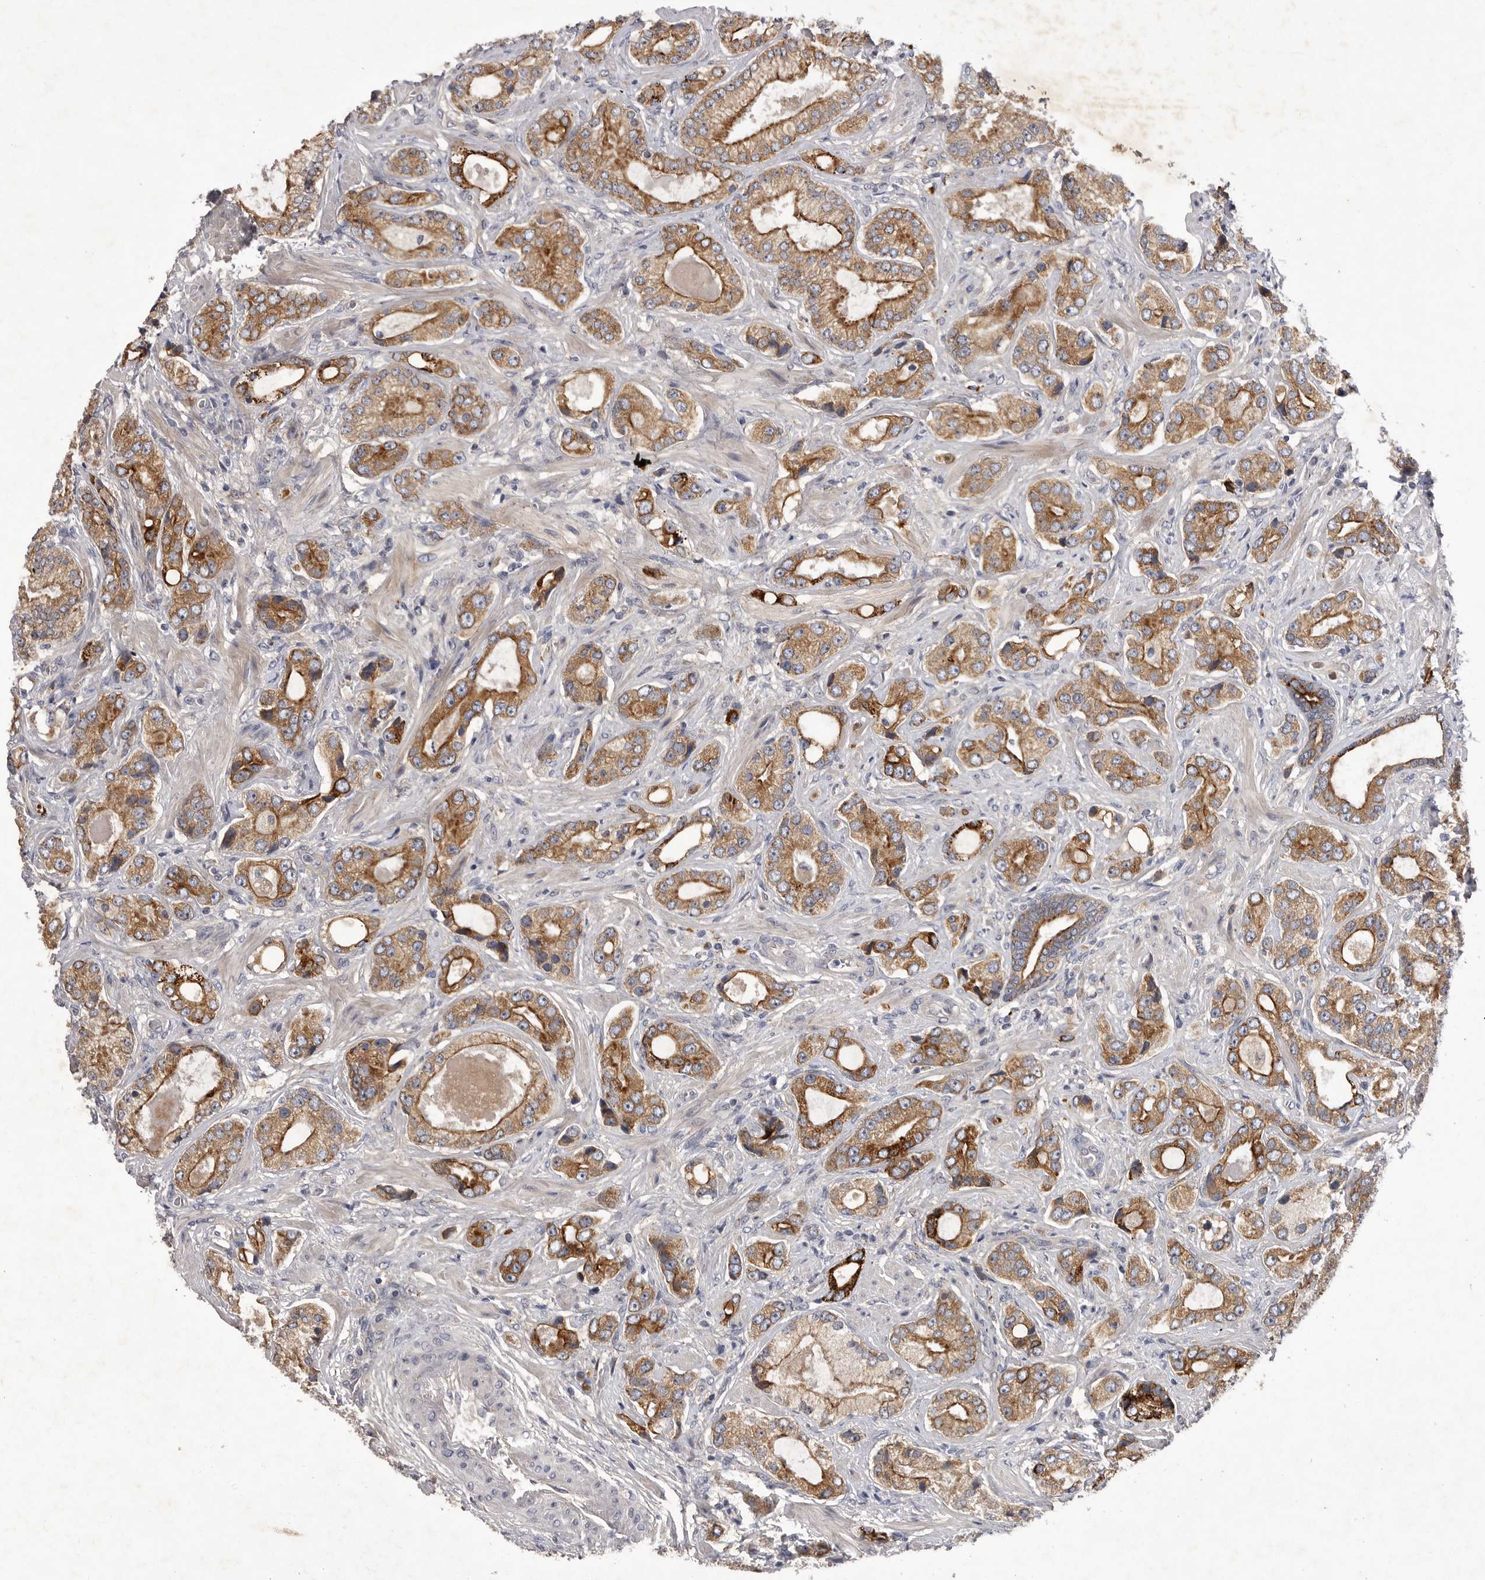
{"staining": {"intensity": "strong", "quantity": ">75%", "location": "cytoplasmic/membranous"}, "tissue": "prostate cancer", "cell_type": "Tumor cells", "image_type": "cancer", "snomed": [{"axis": "morphology", "description": "Normal tissue, NOS"}, {"axis": "morphology", "description": "Adenocarcinoma, High grade"}, {"axis": "topography", "description": "Prostate"}, {"axis": "topography", "description": "Peripheral nerve tissue"}], "caption": "A micrograph of human prostate cancer stained for a protein reveals strong cytoplasmic/membranous brown staining in tumor cells.", "gene": "DHDDS", "patient": {"sex": "male", "age": 59}}